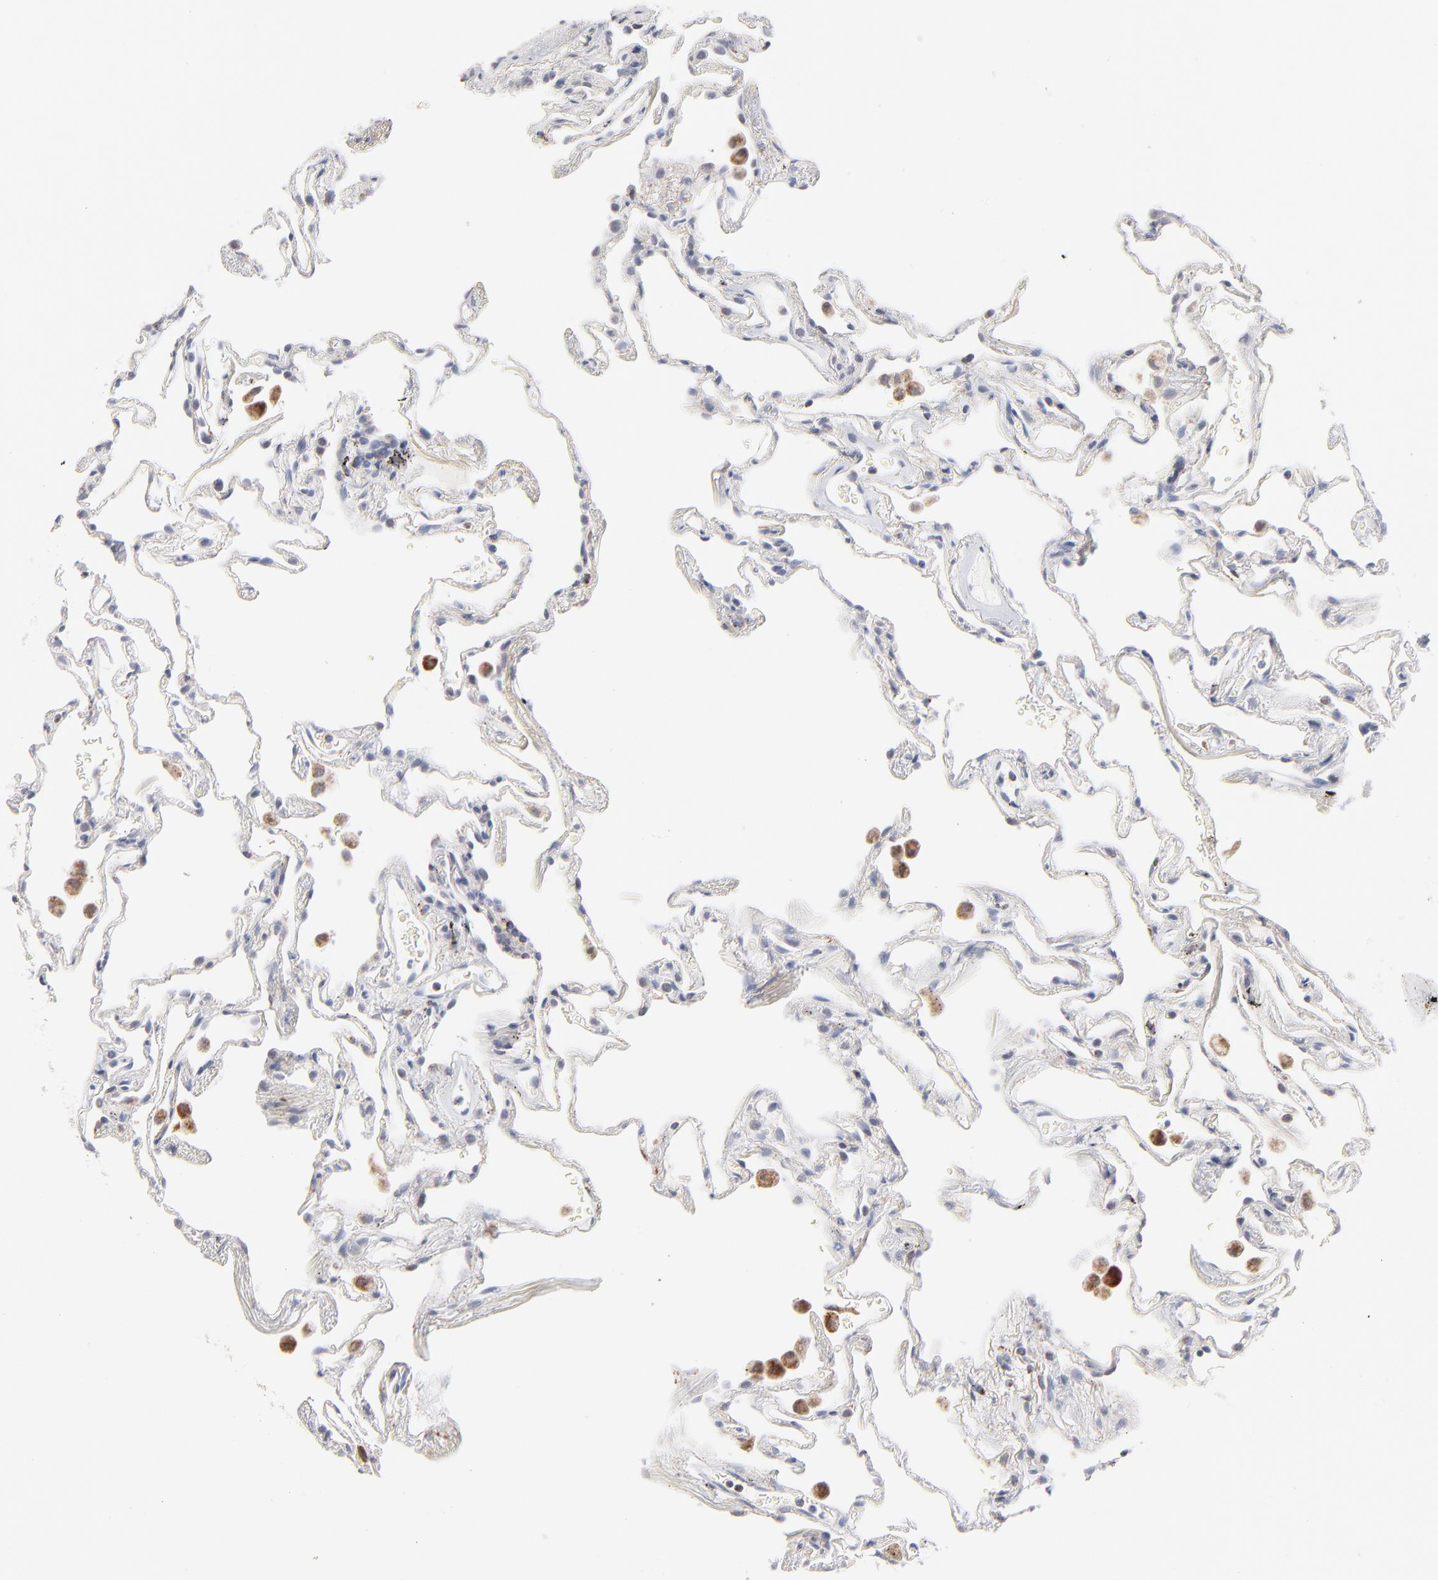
{"staining": {"intensity": "negative", "quantity": "none", "location": "none"}, "tissue": "lung", "cell_type": "Alveolar cells", "image_type": "normal", "snomed": [{"axis": "morphology", "description": "Normal tissue, NOS"}, {"axis": "morphology", "description": "Inflammation, NOS"}, {"axis": "topography", "description": "Lung"}], "caption": "Human lung stained for a protein using IHC displays no staining in alveolar cells.", "gene": "MRPL58", "patient": {"sex": "male", "age": 69}}